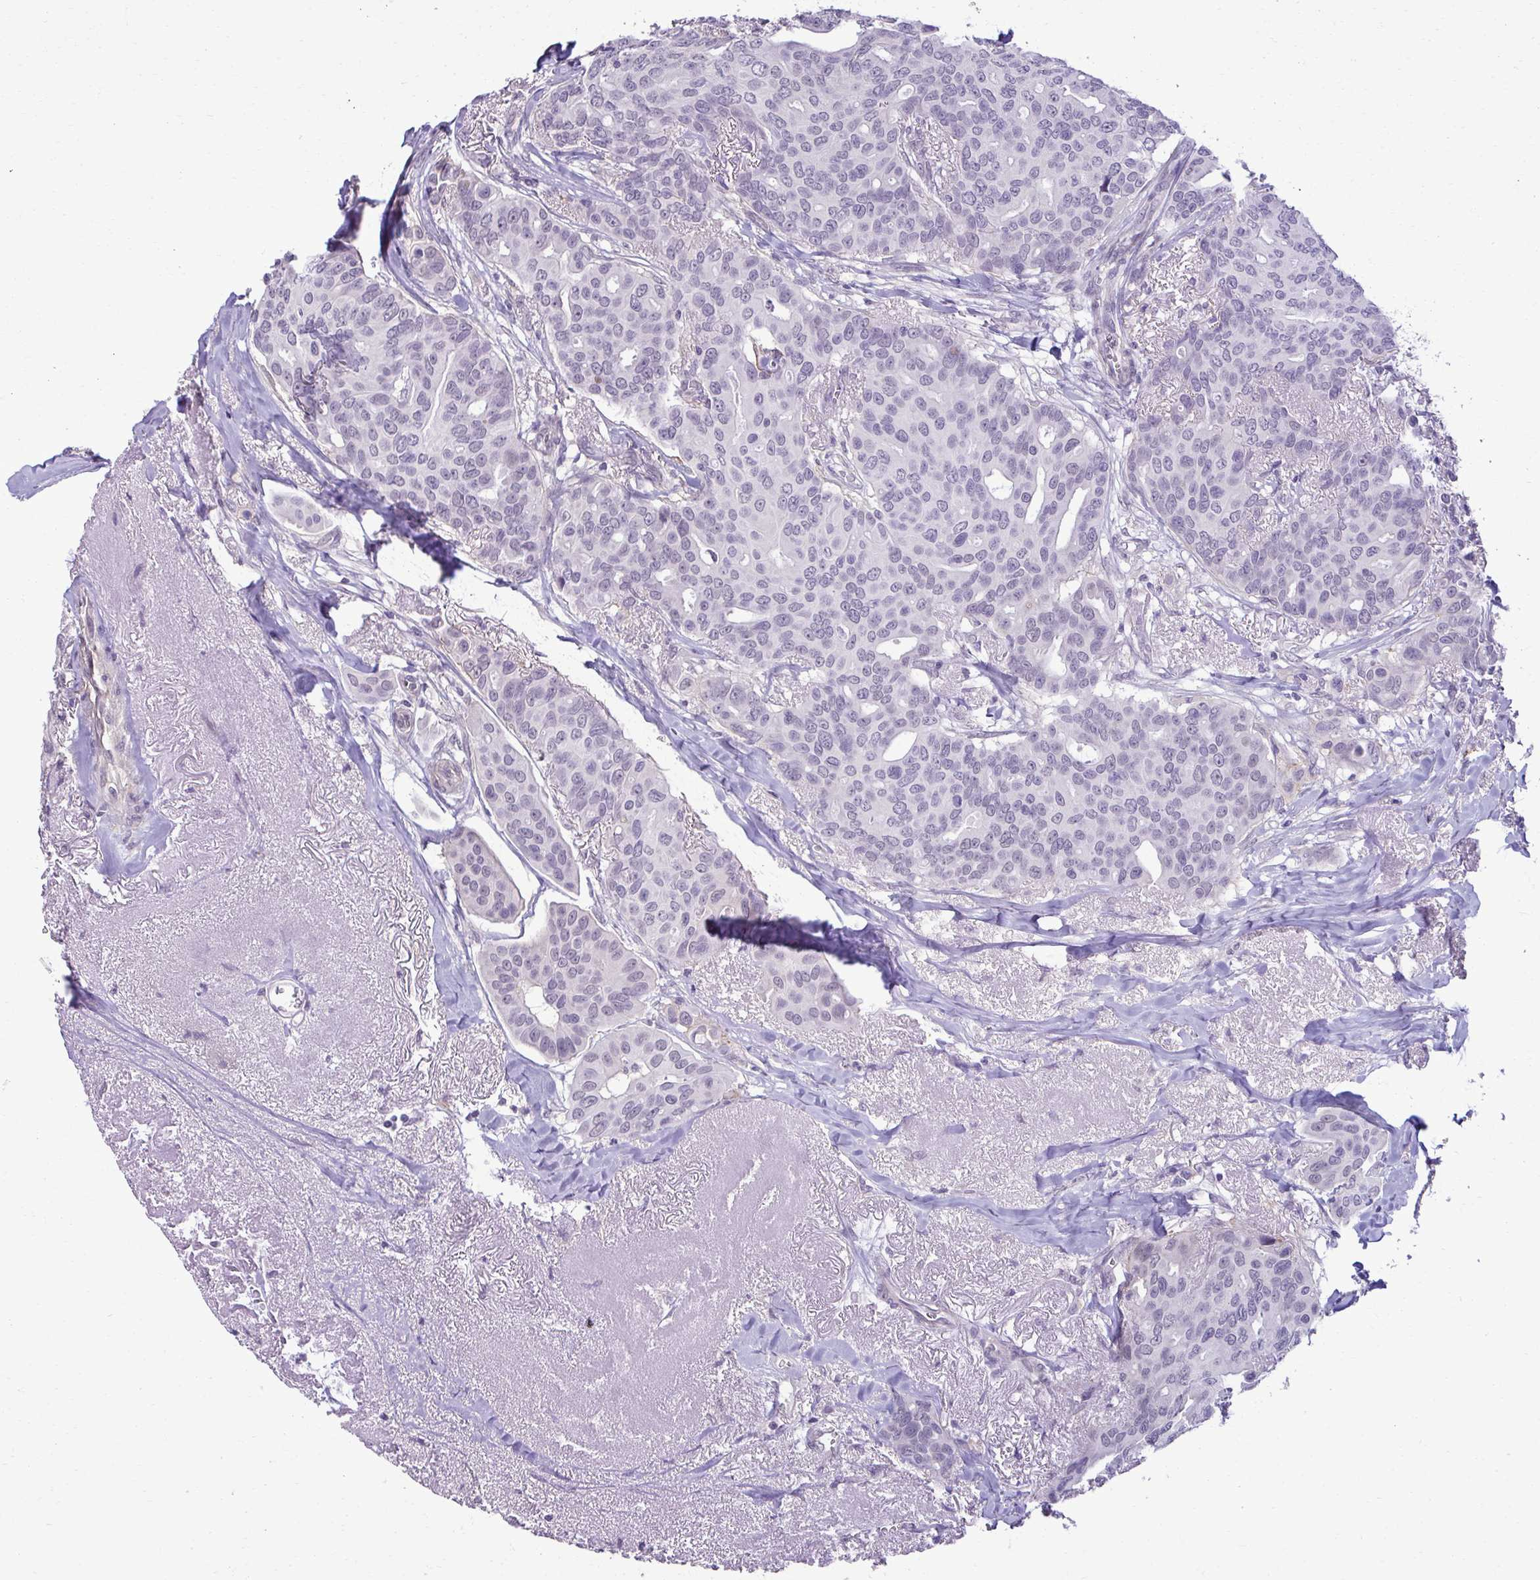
{"staining": {"intensity": "negative", "quantity": "none", "location": "none"}, "tissue": "breast cancer", "cell_type": "Tumor cells", "image_type": "cancer", "snomed": [{"axis": "morphology", "description": "Duct carcinoma"}, {"axis": "topography", "description": "Breast"}], "caption": "Breast infiltrating ductal carcinoma stained for a protein using immunohistochemistry (IHC) displays no expression tumor cells.", "gene": "SLC30A3", "patient": {"sex": "female", "age": 54}}